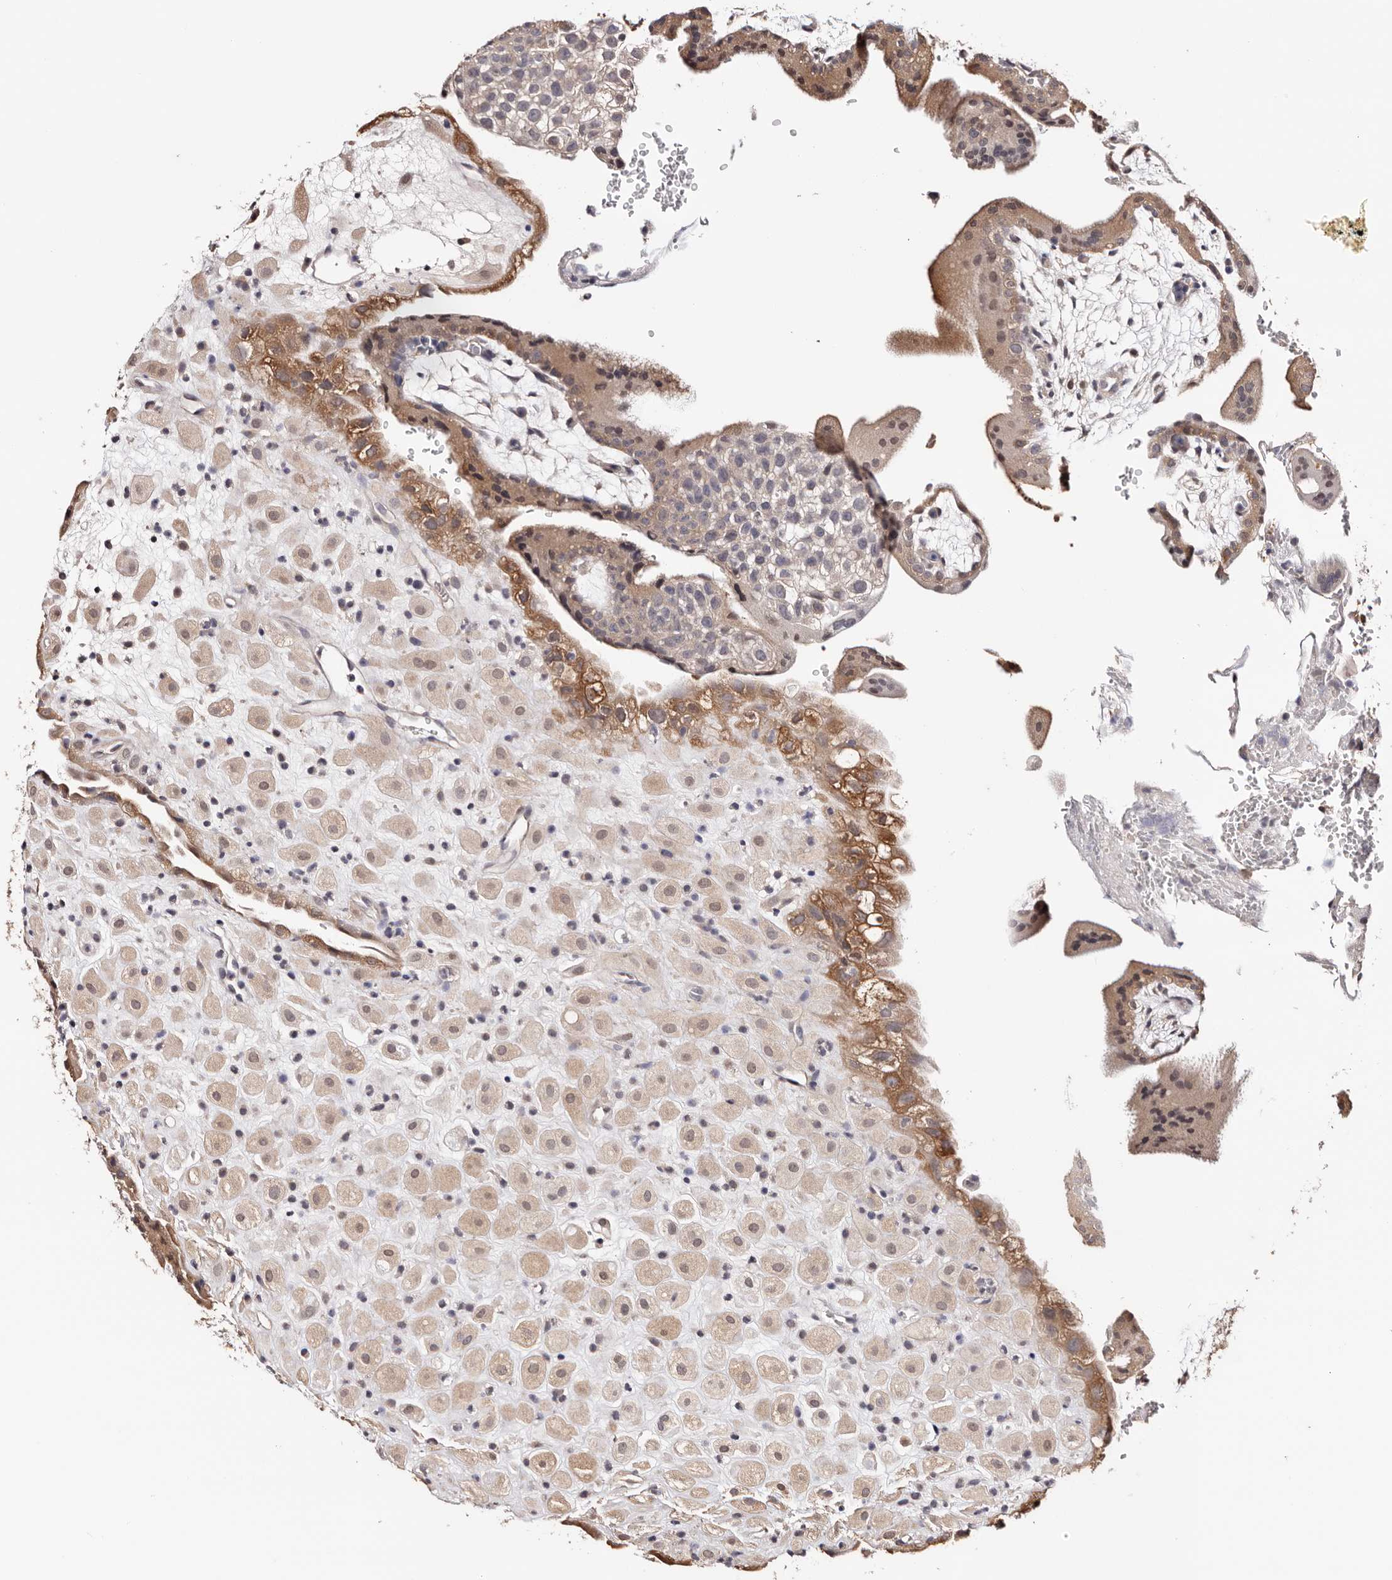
{"staining": {"intensity": "weak", "quantity": ">75%", "location": "cytoplasmic/membranous,nuclear"}, "tissue": "placenta", "cell_type": "Decidual cells", "image_type": "normal", "snomed": [{"axis": "morphology", "description": "Normal tissue, NOS"}, {"axis": "topography", "description": "Placenta"}], "caption": "Protein staining of unremarkable placenta demonstrates weak cytoplasmic/membranous,nuclear expression in approximately >75% of decidual cells.", "gene": "TYW3", "patient": {"sex": "female", "age": 35}}